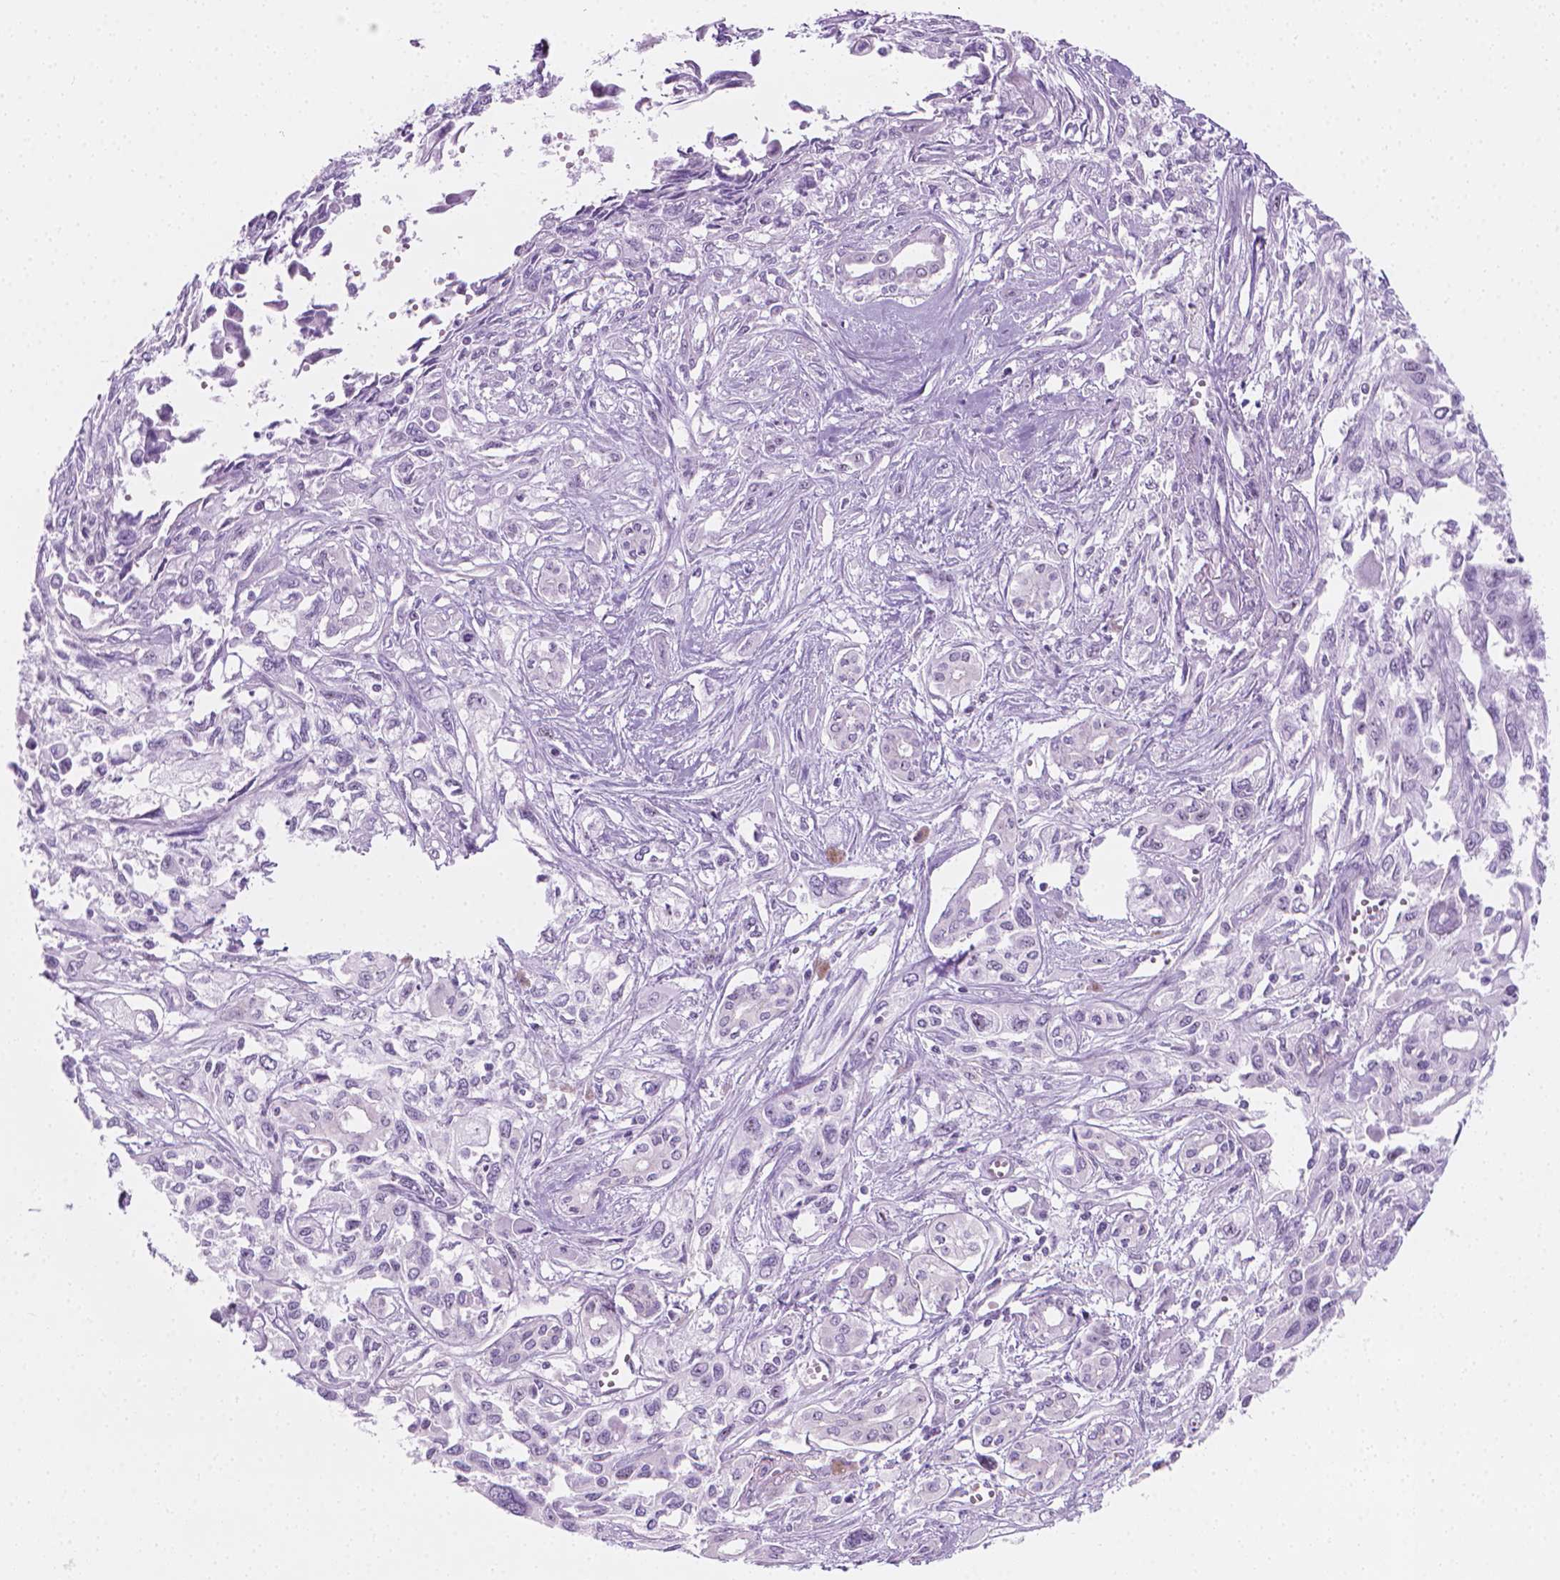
{"staining": {"intensity": "negative", "quantity": "none", "location": "none"}, "tissue": "pancreatic cancer", "cell_type": "Tumor cells", "image_type": "cancer", "snomed": [{"axis": "morphology", "description": "Adenocarcinoma, NOS"}, {"axis": "topography", "description": "Pancreas"}], "caption": "IHC of human pancreatic cancer (adenocarcinoma) demonstrates no expression in tumor cells.", "gene": "NOL7", "patient": {"sex": "female", "age": 55}}